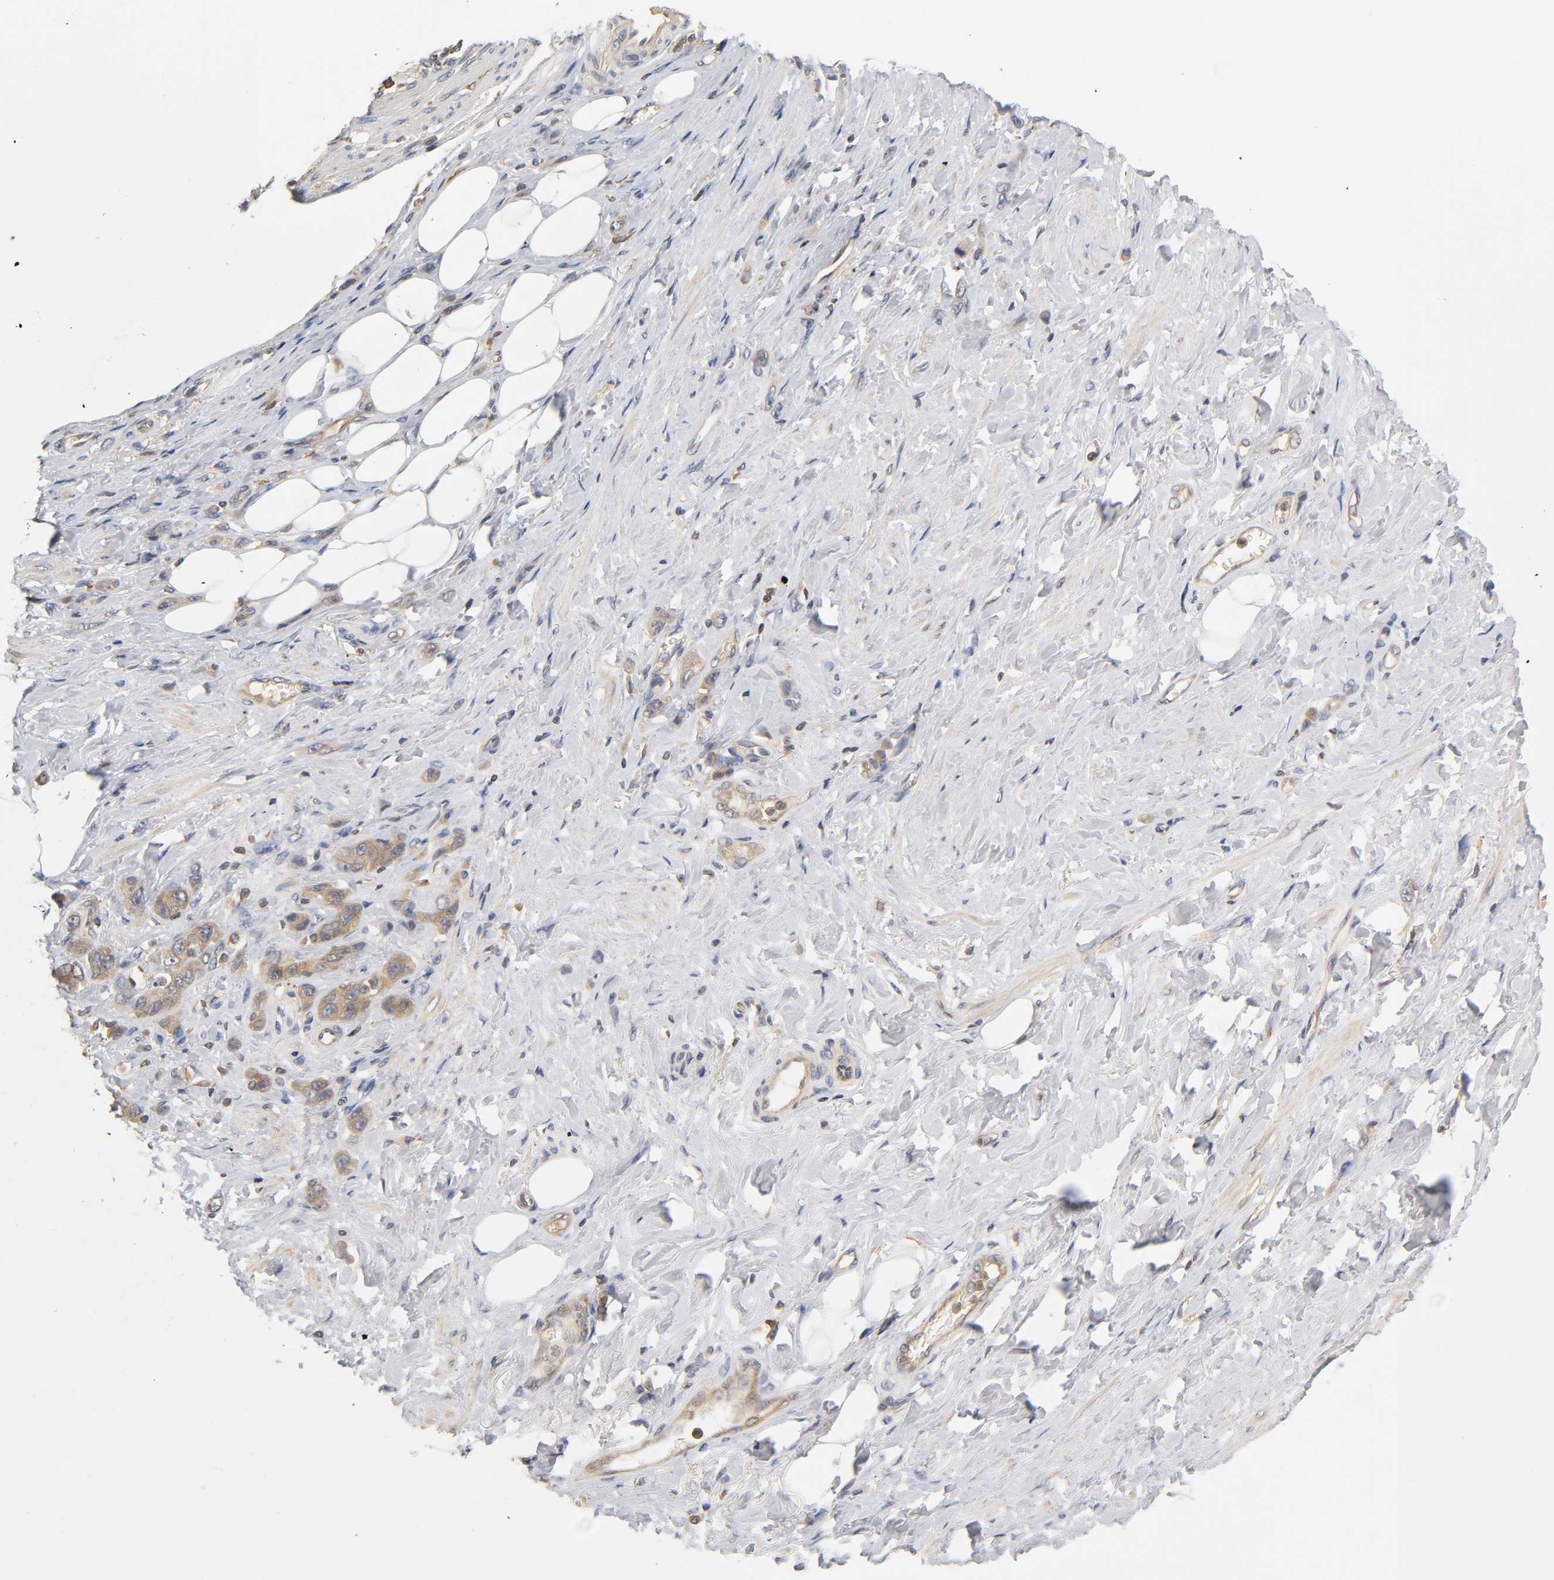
{"staining": {"intensity": "moderate", "quantity": ">75%", "location": "cytoplasmic/membranous"}, "tissue": "stomach cancer", "cell_type": "Tumor cells", "image_type": "cancer", "snomed": [{"axis": "morphology", "description": "Adenocarcinoma, NOS"}, {"axis": "topography", "description": "Stomach"}], "caption": "Immunohistochemical staining of stomach cancer (adenocarcinoma) displays medium levels of moderate cytoplasmic/membranous protein expression in approximately >75% of tumor cells. (brown staining indicates protein expression, while blue staining denotes nuclei).", "gene": "ACTR2", "patient": {"sex": "male", "age": 82}}